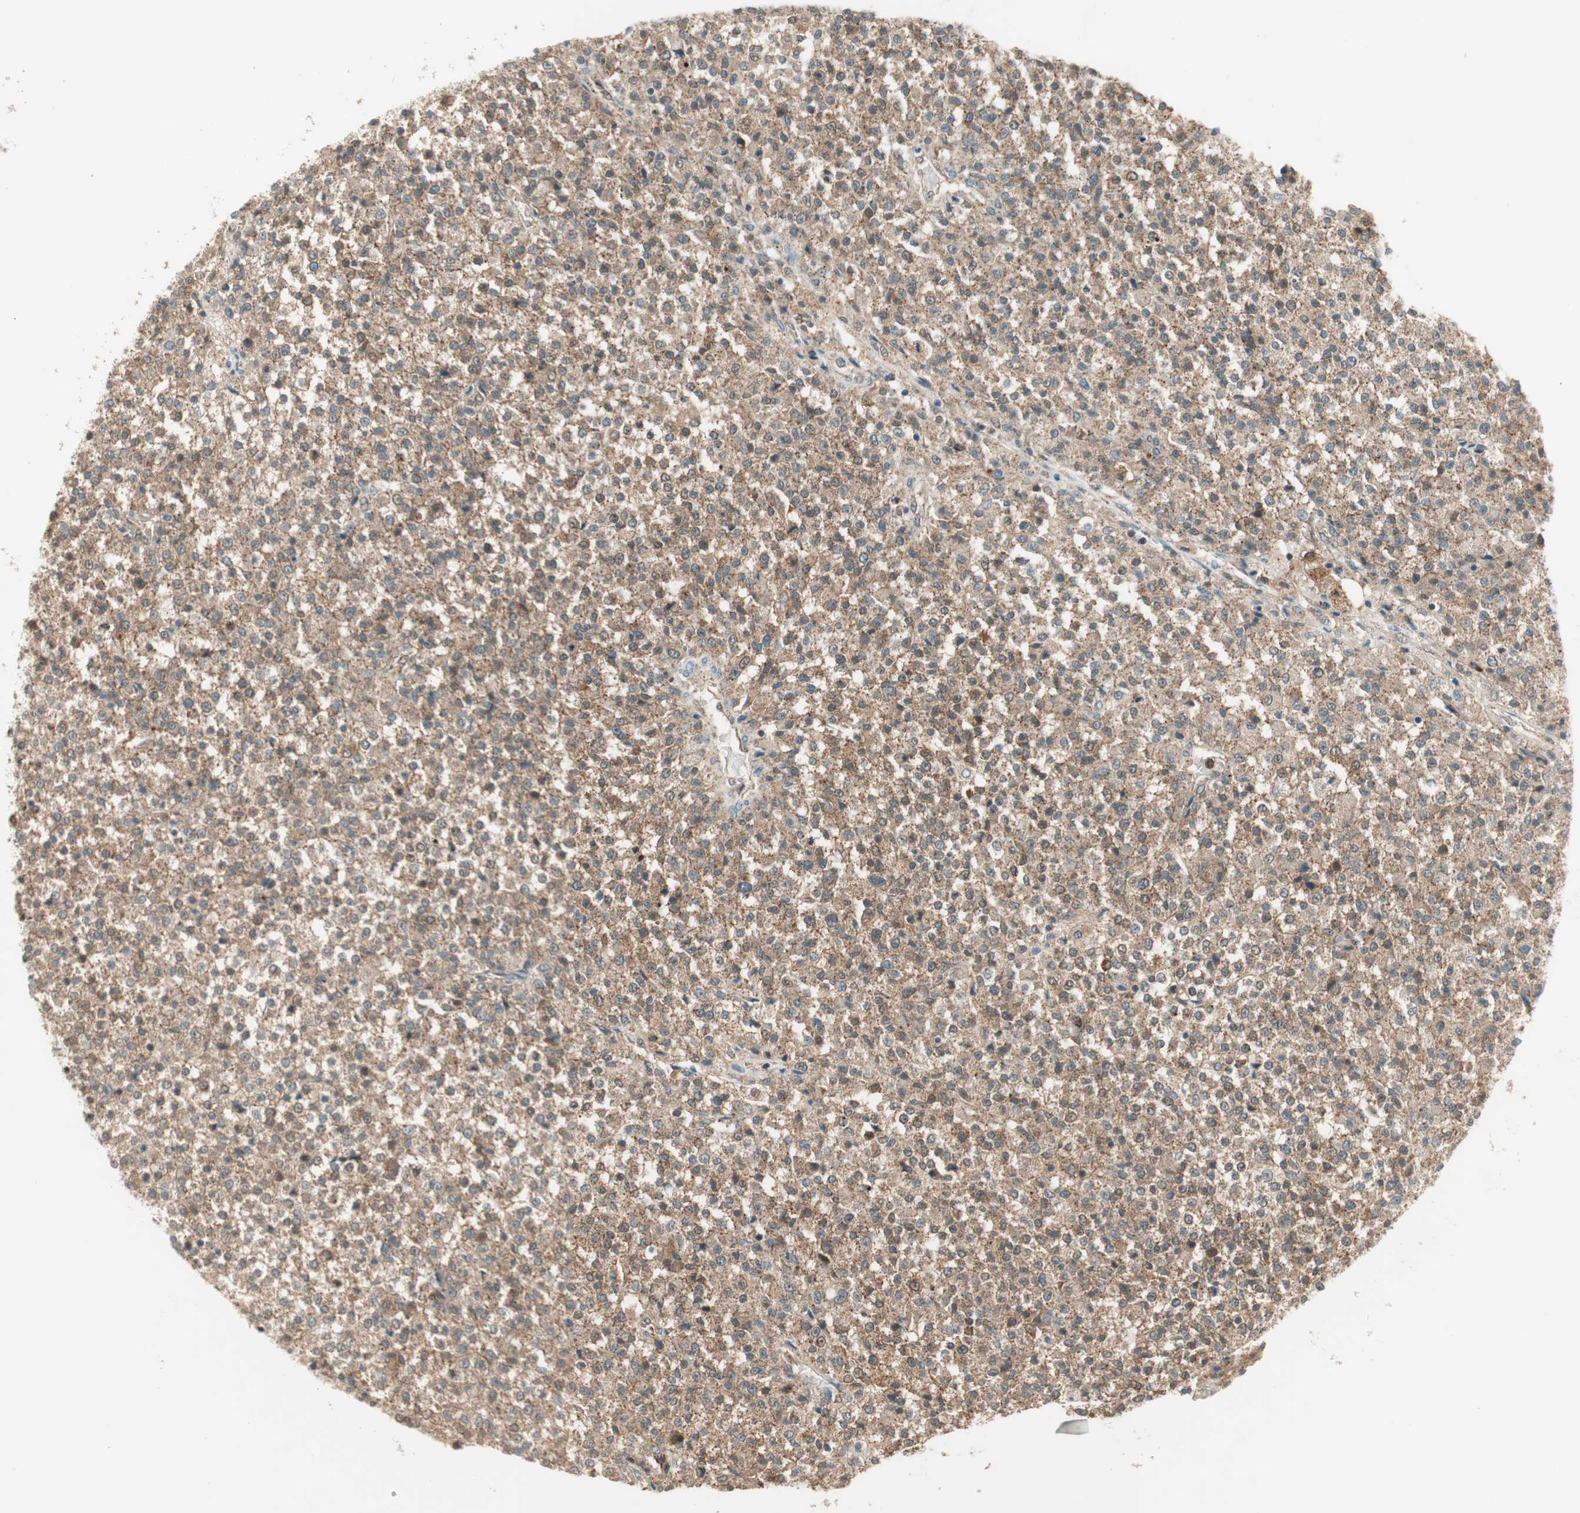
{"staining": {"intensity": "moderate", "quantity": ">75%", "location": "cytoplasmic/membranous"}, "tissue": "testis cancer", "cell_type": "Tumor cells", "image_type": "cancer", "snomed": [{"axis": "morphology", "description": "Seminoma, NOS"}, {"axis": "topography", "description": "Testis"}], "caption": "Moderate cytoplasmic/membranous staining is identified in about >75% of tumor cells in seminoma (testis). Nuclei are stained in blue.", "gene": "LTA4H", "patient": {"sex": "male", "age": 59}}